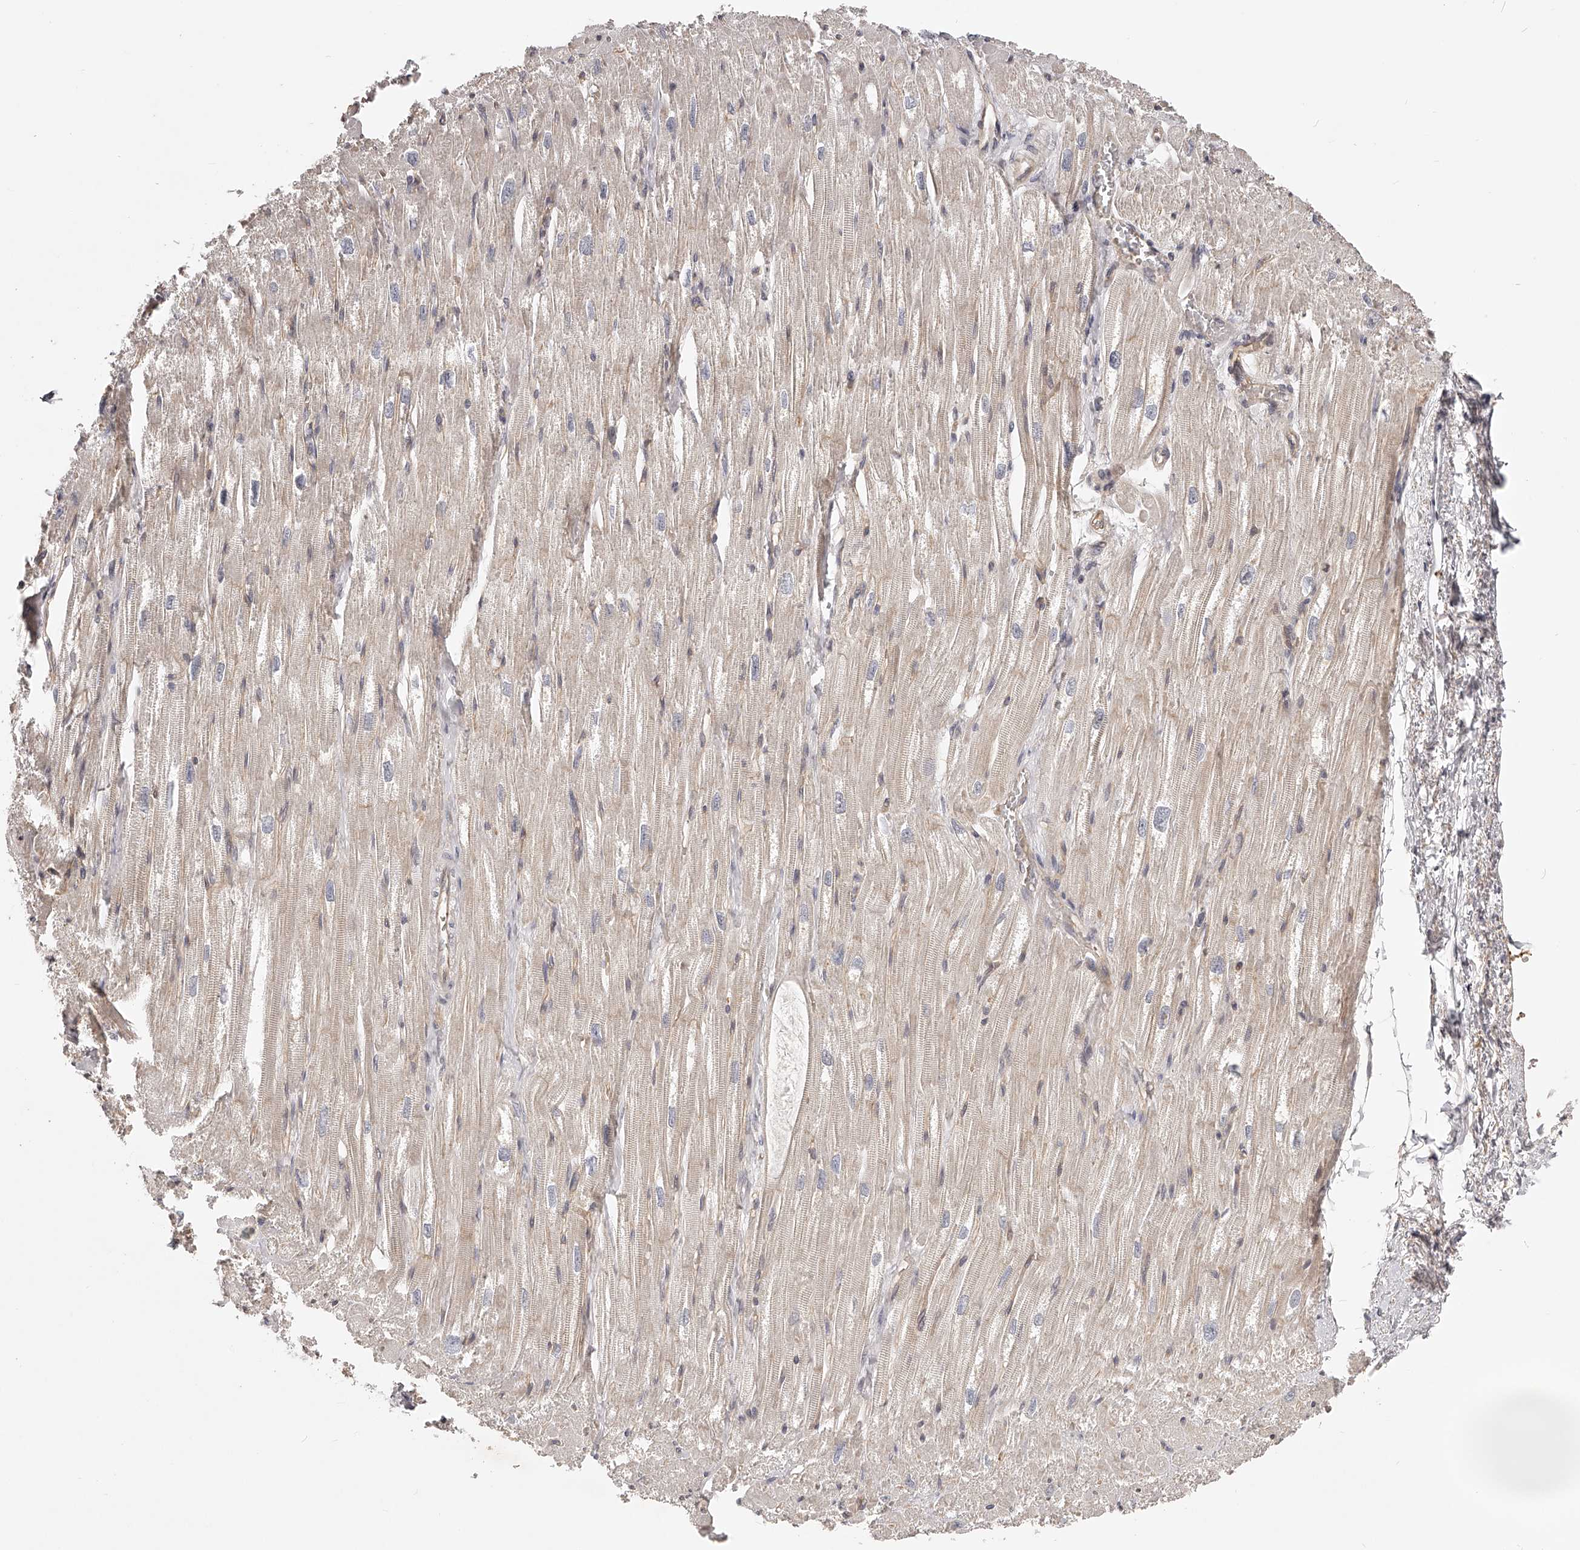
{"staining": {"intensity": "weak", "quantity": "25%-75%", "location": "cytoplasmic/membranous"}, "tissue": "heart muscle", "cell_type": "Cardiomyocytes", "image_type": "normal", "snomed": [{"axis": "morphology", "description": "Normal tissue, NOS"}, {"axis": "topography", "description": "Heart"}], "caption": "Immunohistochemical staining of benign human heart muscle exhibits 25%-75% levels of weak cytoplasmic/membranous protein positivity in approximately 25%-75% of cardiomyocytes. (DAB (3,3'-diaminobenzidine) IHC with brightfield microscopy, high magnification).", "gene": "ZNF582", "patient": {"sex": "male", "age": 50}}